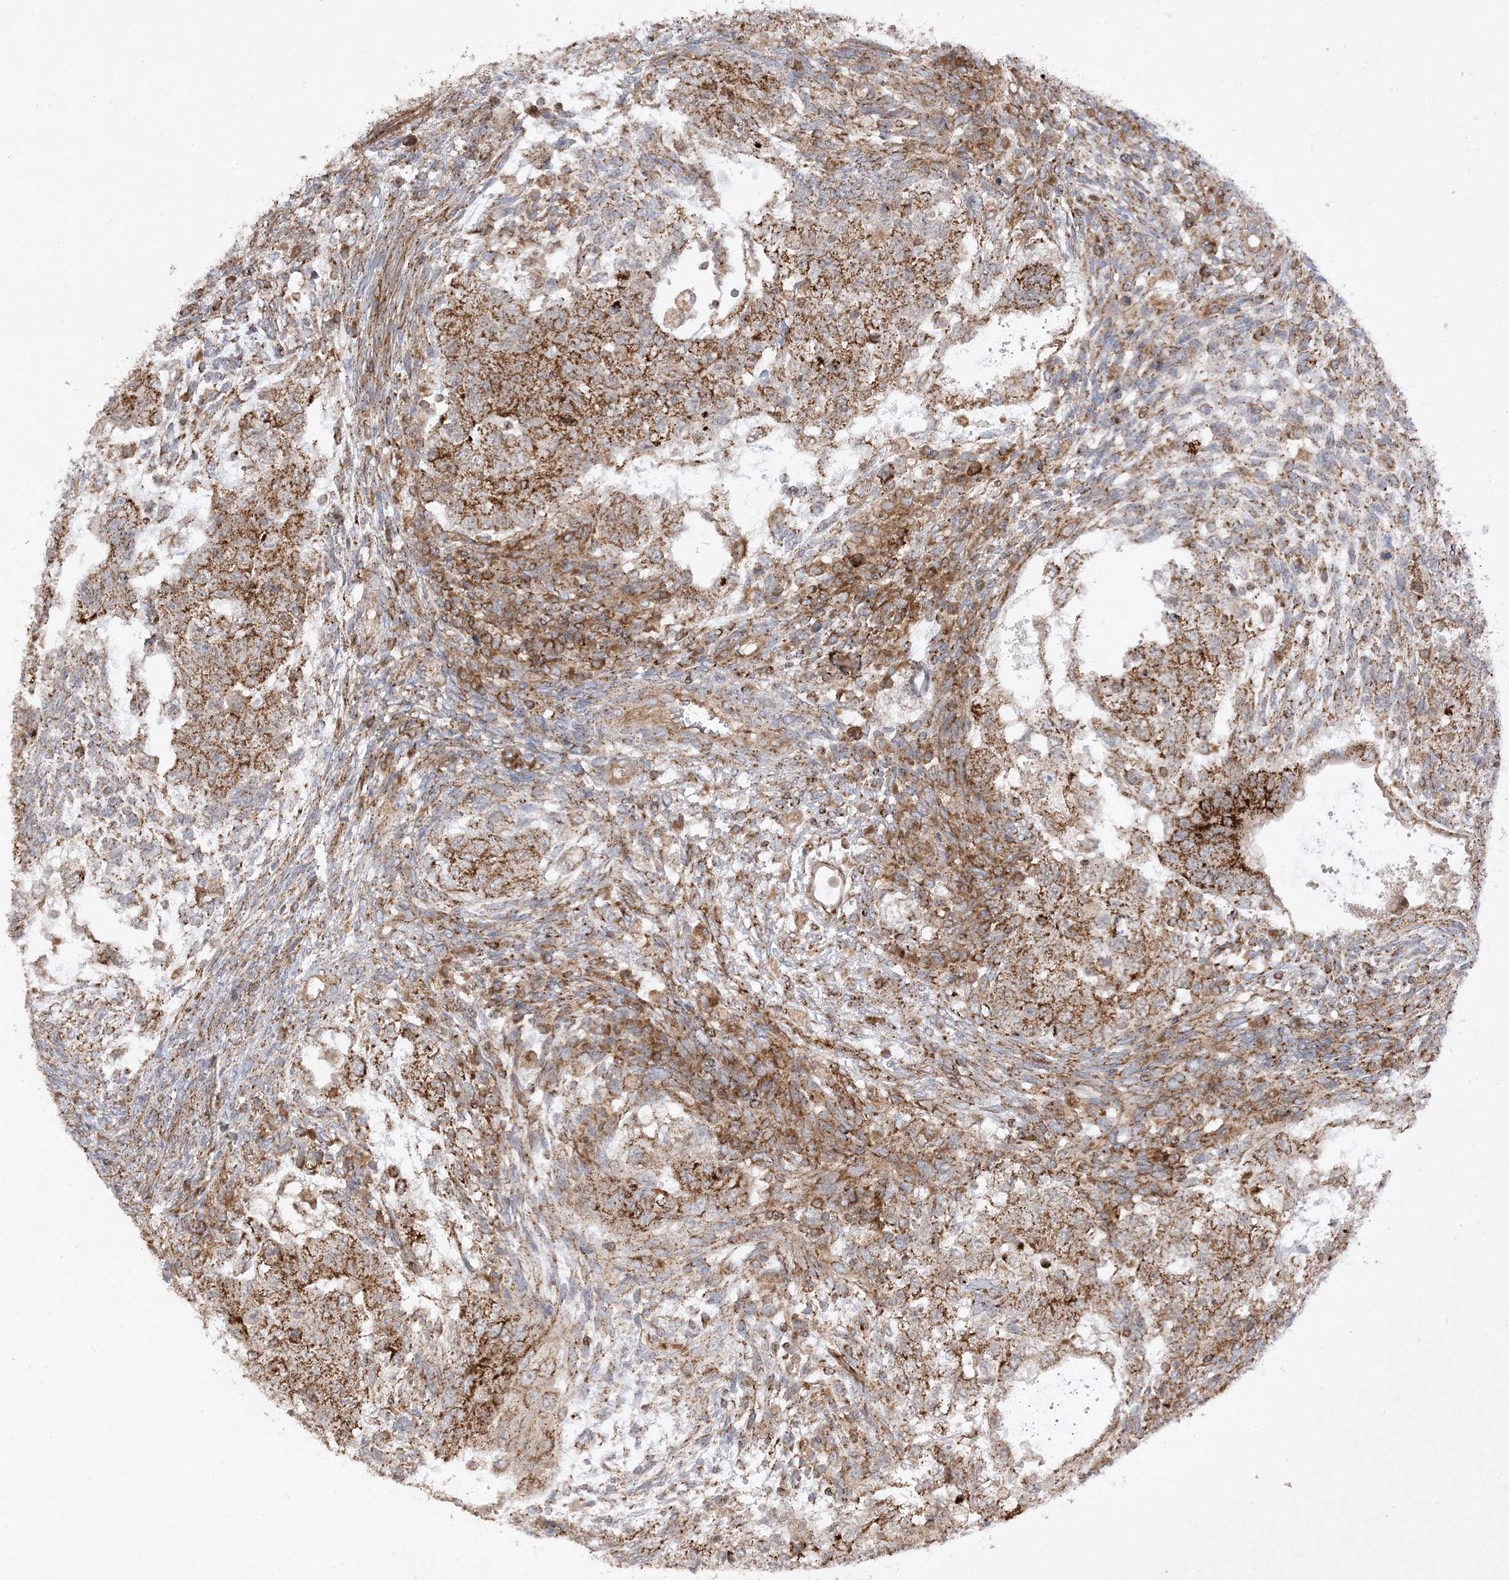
{"staining": {"intensity": "moderate", "quantity": ">75%", "location": "cytoplasmic/membranous"}, "tissue": "testis cancer", "cell_type": "Tumor cells", "image_type": "cancer", "snomed": [{"axis": "morphology", "description": "Carcinoma, Embryonal, NOS"}, {"axis": "topography", "description": "Testis"}], "caption": "Embryonal carcinoma (testis) stained with a brown dye shows moderate cytoplasmic/membranous positive expression in approximately >75% of tumor cells.", "gene": "AARS2", "patient": {"sex": "male", "age": 37}}